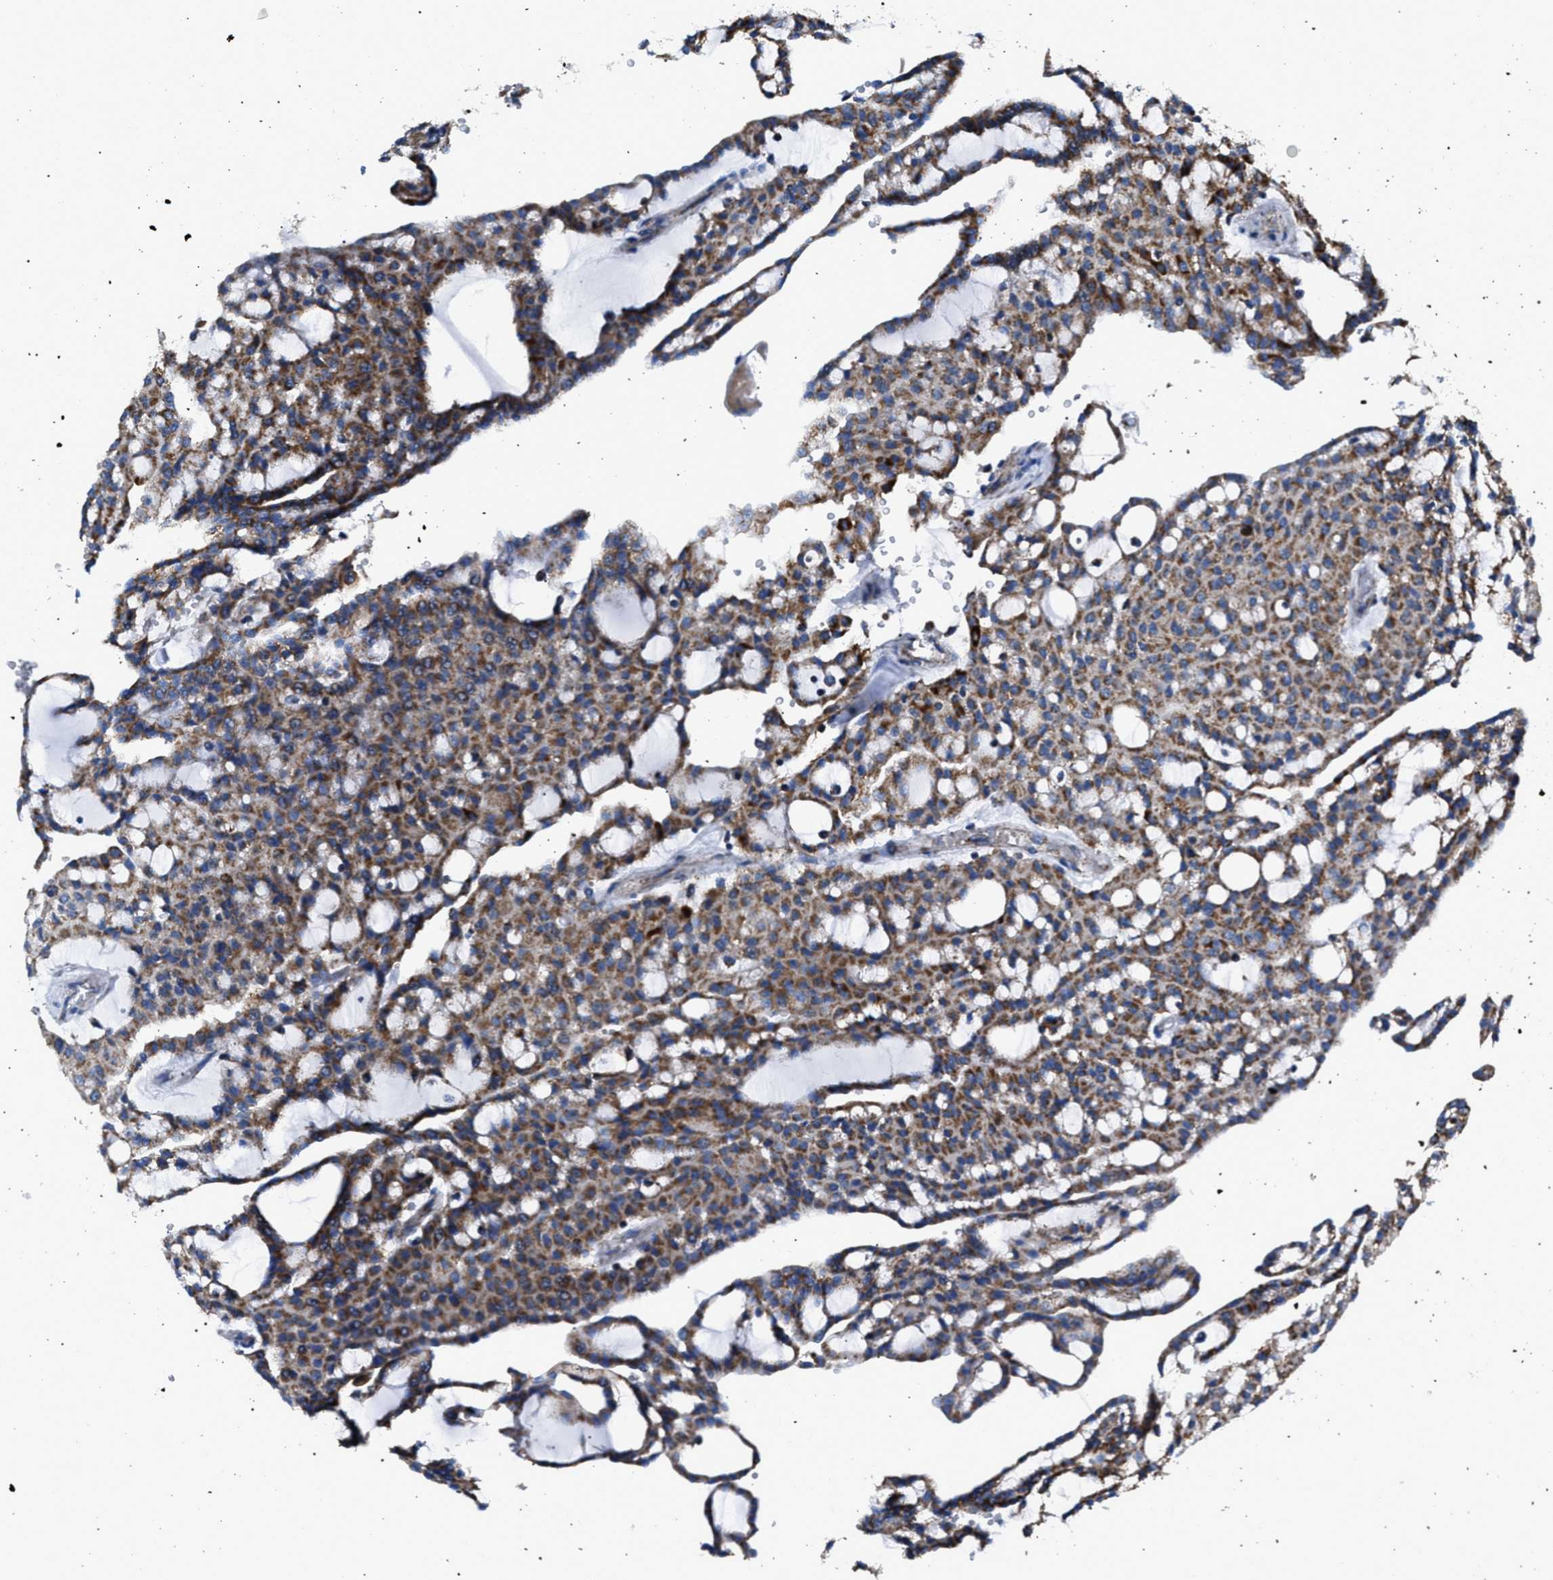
{"staining": {"intensity": "moderate", "quantity": ">75%", "location": "cytoplasmic/membranous"}, "tissue": "renal cancer", "cell_type": "Tumor cells", "image_type": "cancer", "snomed": [{"axis": "morphology", "description": "Adenocarcinoma, NOS"}, {"axis": "topography", "description": "Kidney"}], "caption": "Brown immunohistochemical staining in adenocarcinoma (renal) displays moderate cytoplasmic/membranous positivity in approximately >75% of tumor cells. The staining is performed using DAB brown chromogen to label protein expression. The nuclei are counter-stained blue using hematoxylin.", "gene": "PHB2", "patient": {"sex": "male", "age": 63}}